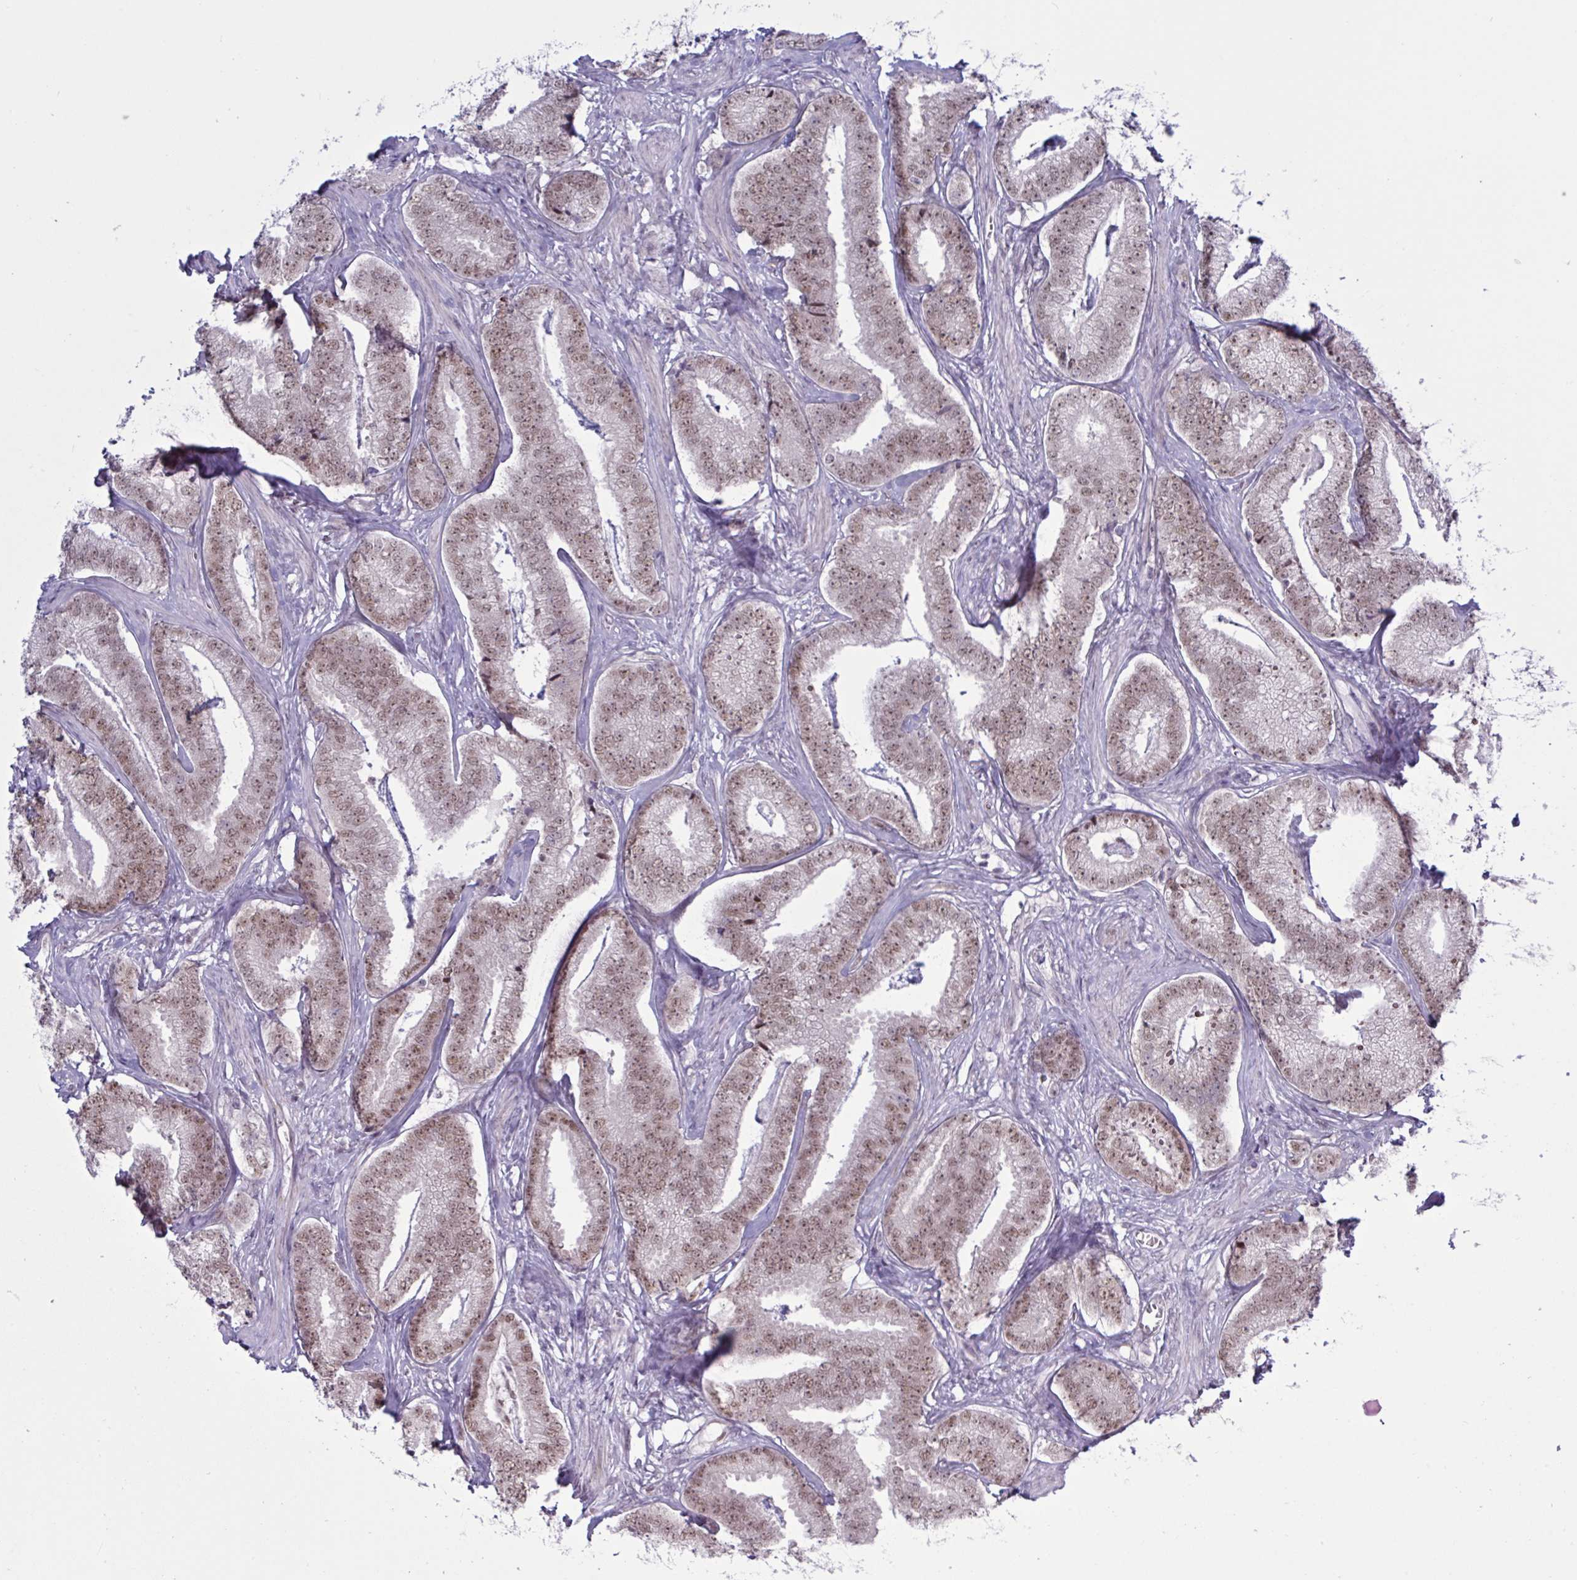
{"staining": {"intensity": "moderate", "quantity": ">75%", "location": "nuclear"}, "tissue": "prostate cancer", "cell_type": "Tumor cells", "image_type": "cancer", "snomed": [{"axis": "morphology", "description": "Adenocarcinoma, Low grade"}, {"axis": "topography", "description": "Prostate"}], "caption": "A brown stain labels moderate nuclear positivity of a protein in low-grade adenocarcinoma (prostate) tumor cells.", "gene": "PRMT6", "patient": {"sex": "male", "age": 63}}